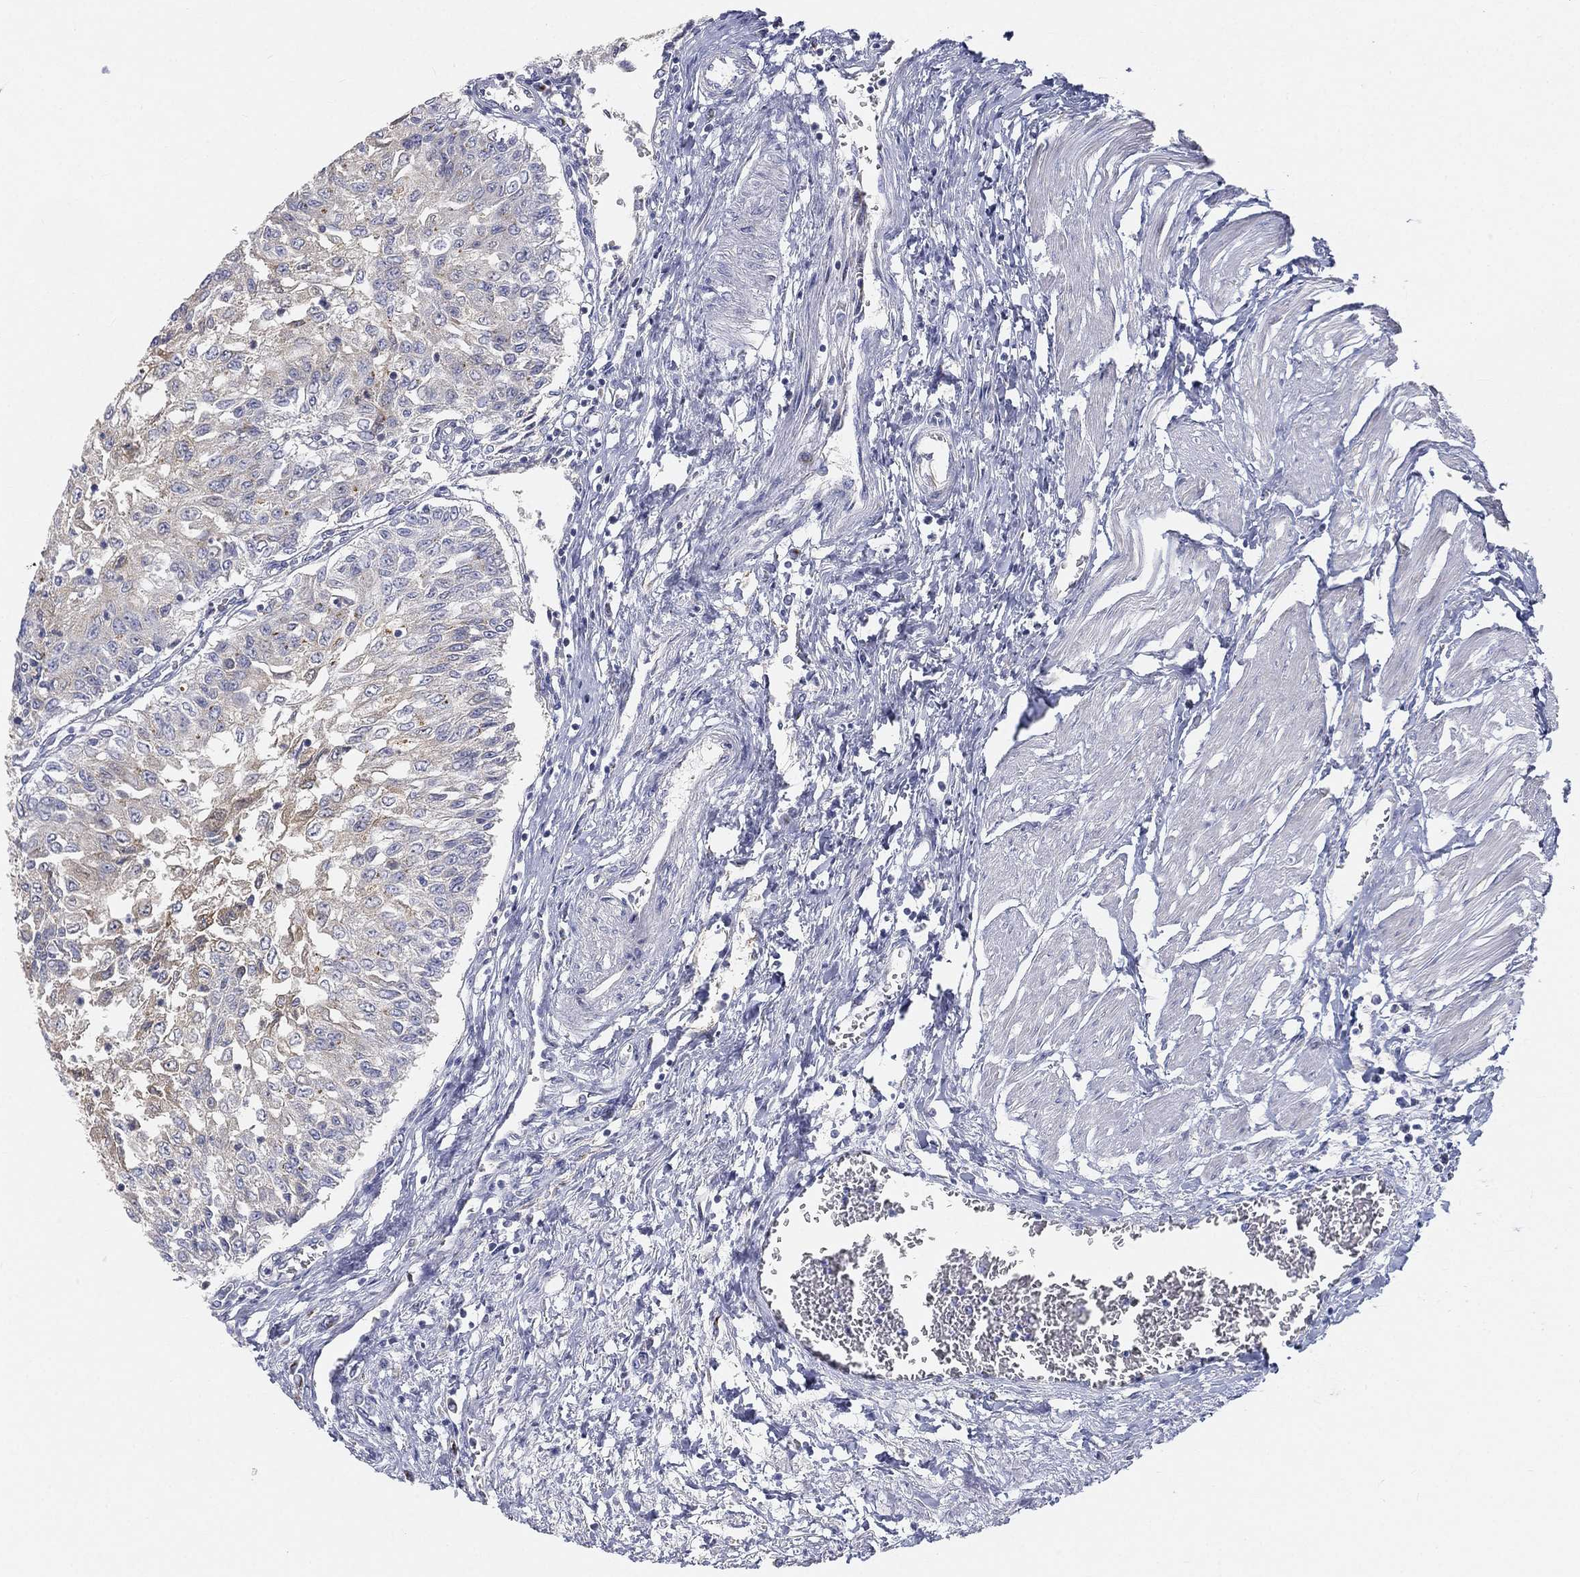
{"staining": {"intensity": "negative", "quantity": "none", "location": "none"}, "tissue": "urothelial cancer", "cell_type": "Tumor cells", "image_type": "cancer", "snomed": [{"axis": "morphology", "description": "Urothelial carcinoma, Low grade"}, {"axis": "topography", "description": "Urinary bladder"}], "caption": "Tumor cells are negative for brown protein staining in urothelial carcinoma (low-grade). (DAB (3,3'-diaminobenzidine) immunohistochemistry with hematoxylin counter stain).", "gene": "TMEM25", "patient": {"sex": "male", "age": 78}}